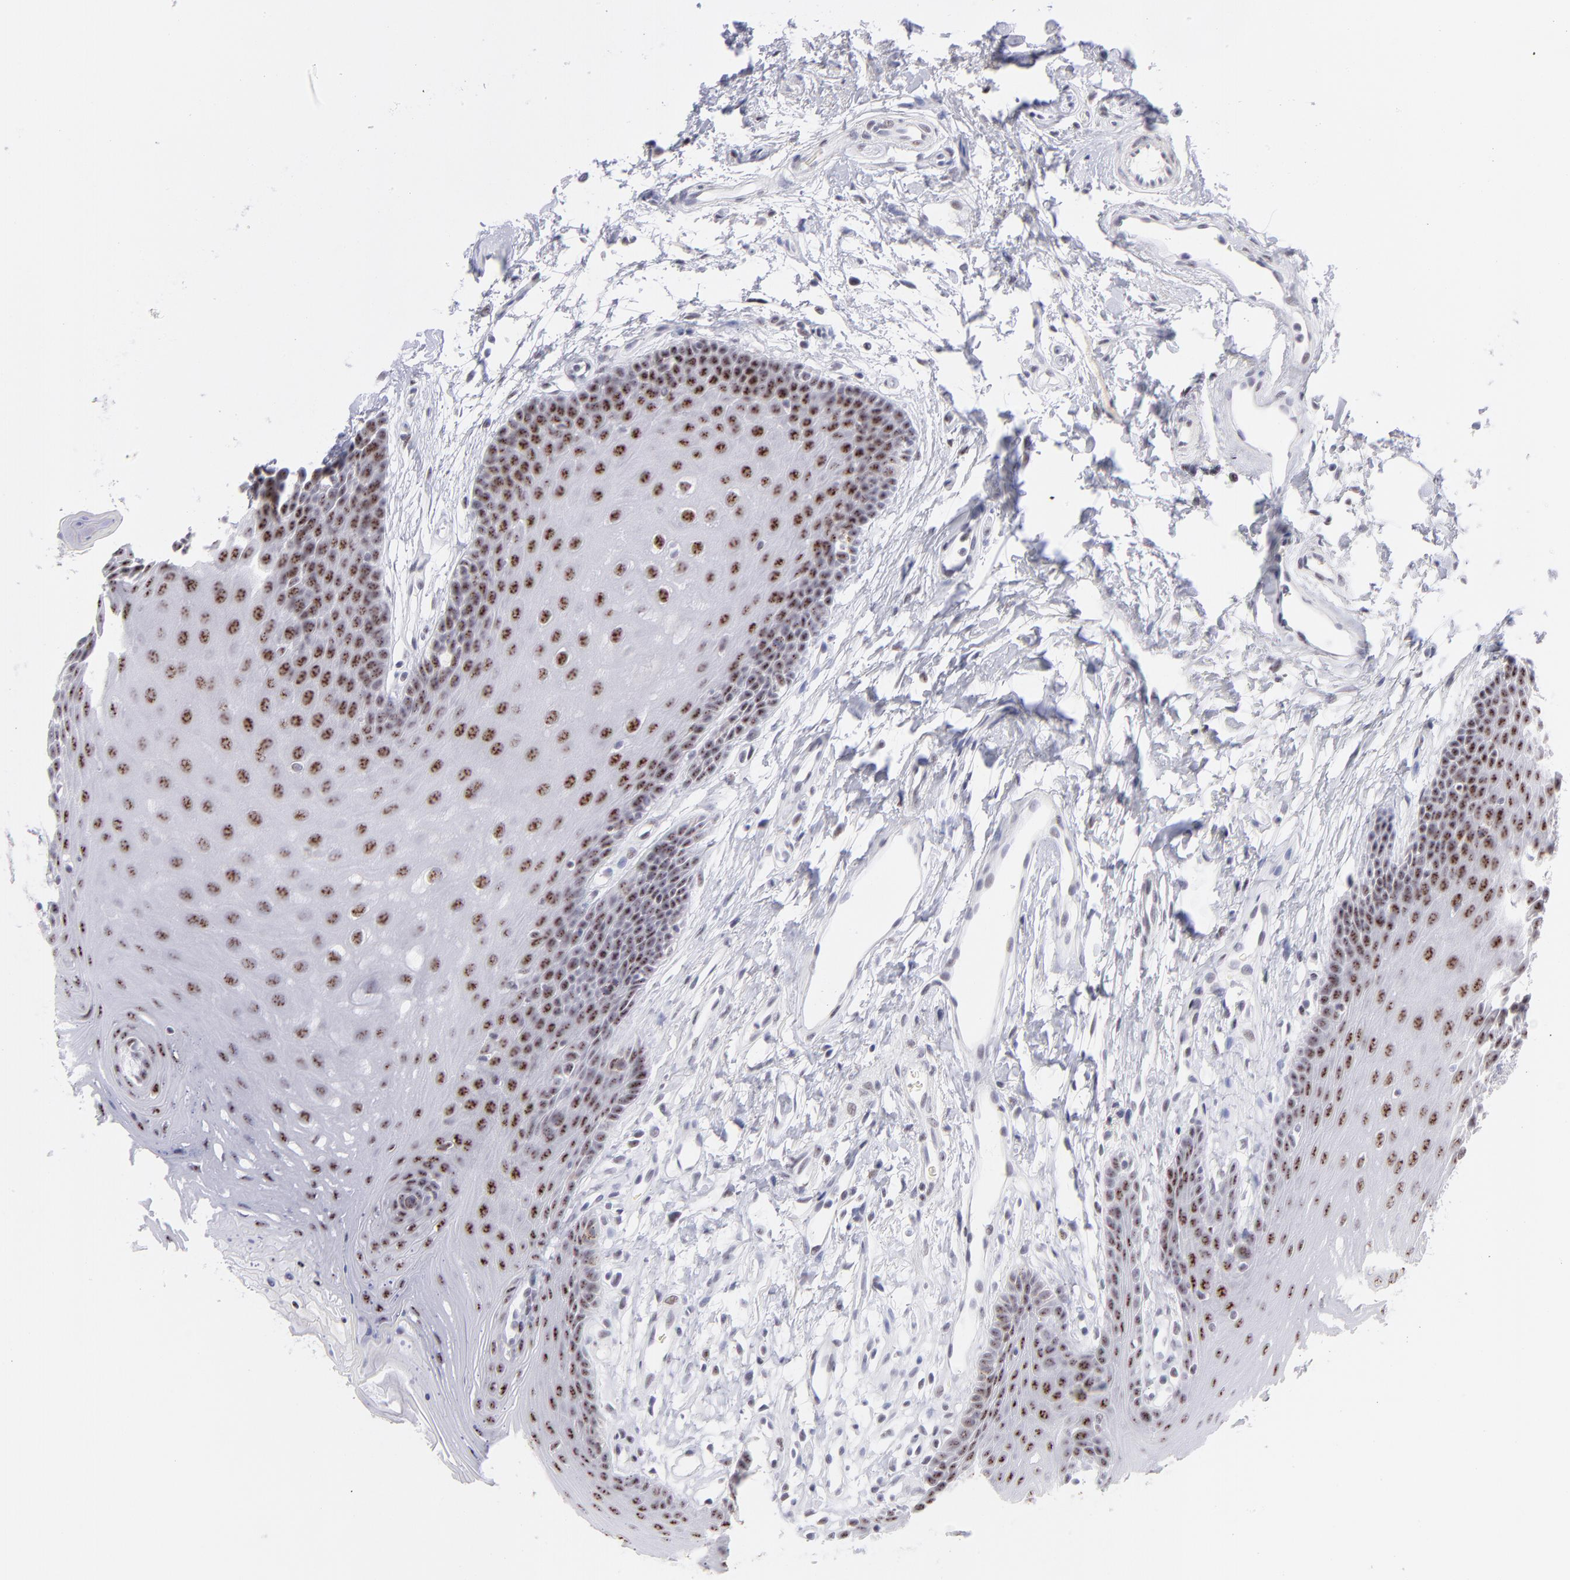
{"staining": {"intensity": "strong", "quantity": ">75%", "location": "nuclear"}, "tissue": "oral mucosa", "cell_type": "Squamous epithelial cells", "image_type": "normal", "snomed": [{"axis": "morphology", "description": "Normal tissue, NOS"}, {"axis": "topography", "description": "Oral tissue"}], "caption": "Unremarkable oral mucosa shows strong nuclear expression in approximately >75% of squamous epithelial cells.", "gene": "CDC25C", "patient": {"sex": "male", "age": 62}}